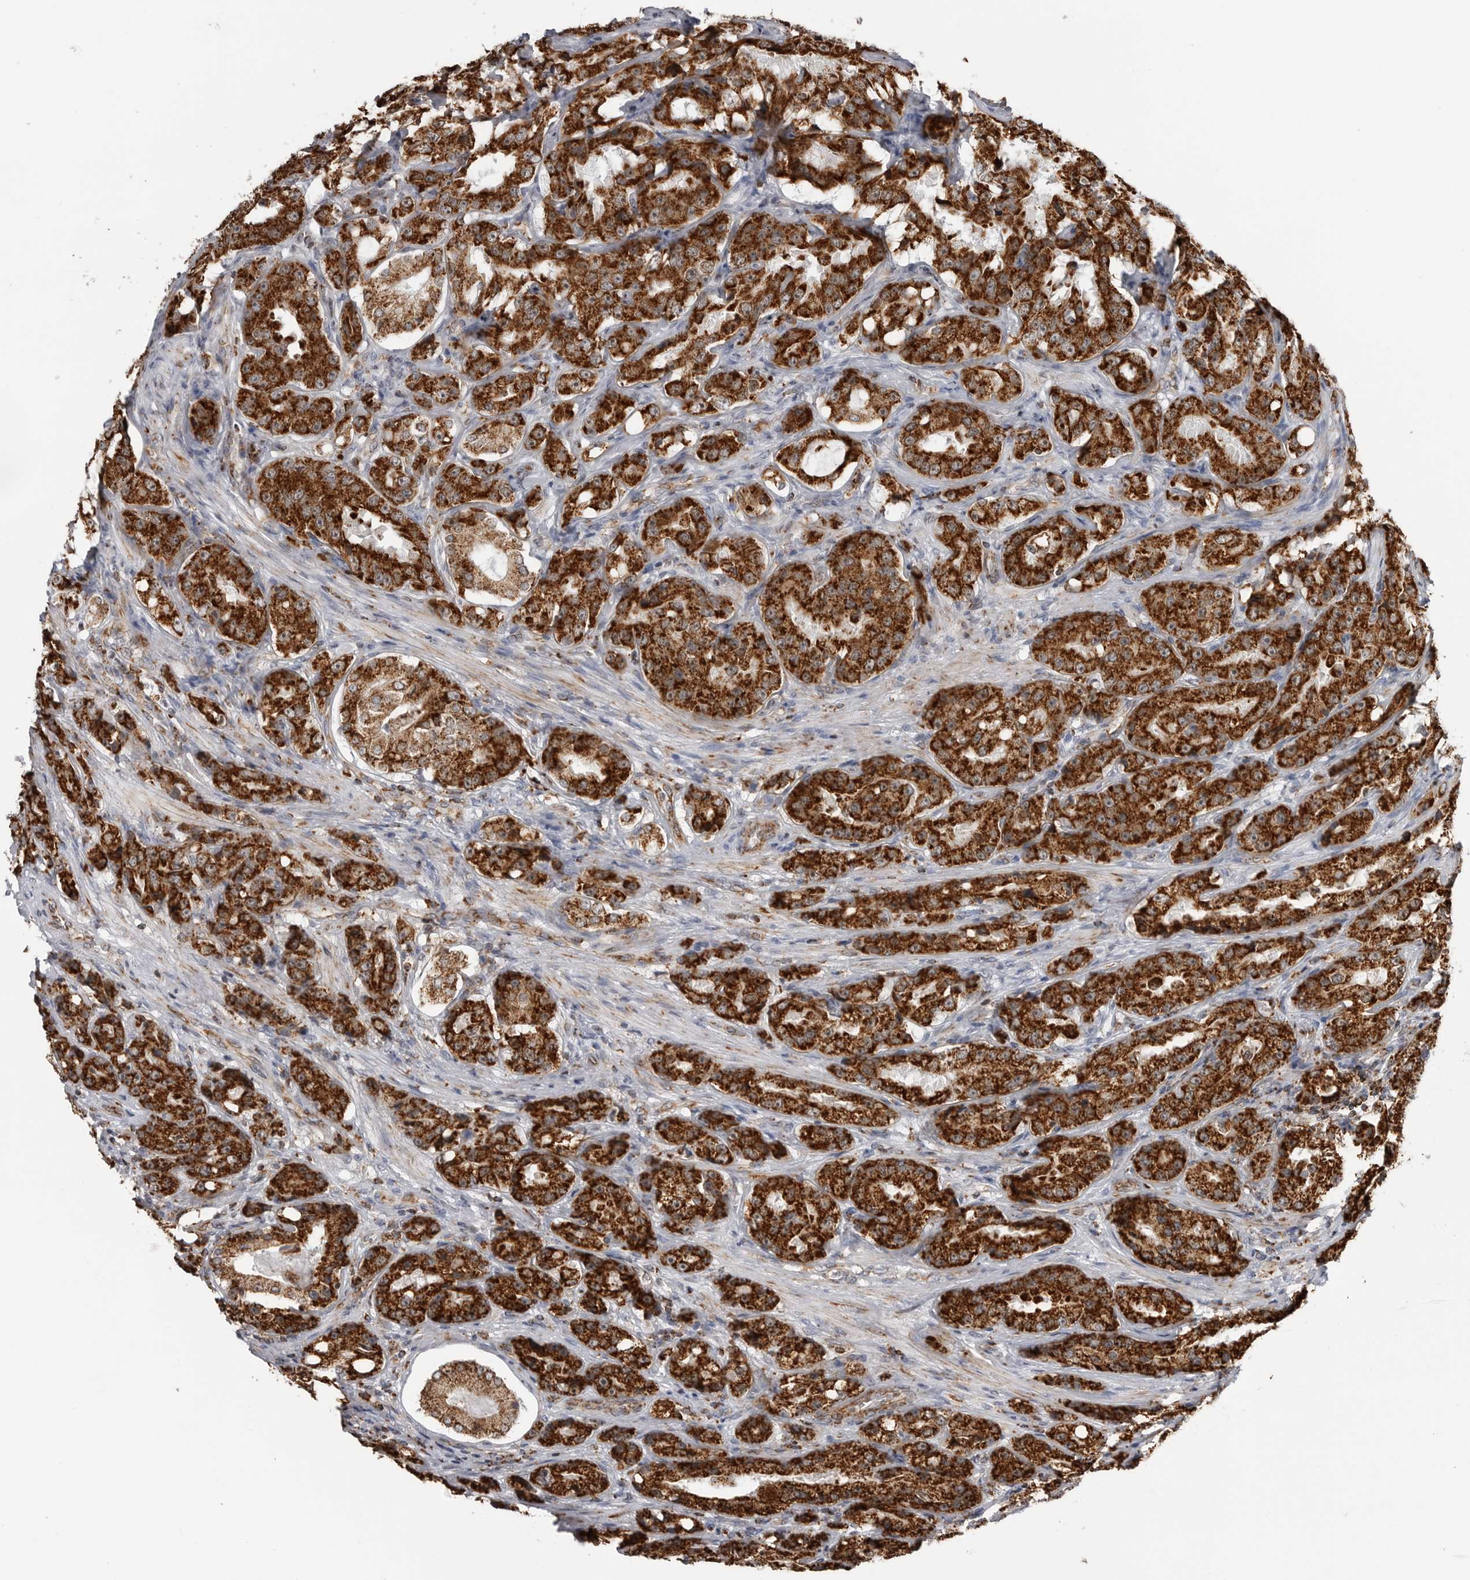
{"staining": {"intensity": "strong", "quantity": ">75%", "location": "cytoplasmic/membranous"}, "tissue": "prostate cancer", "cell_type": "Tumor cells", "image_type": "cancer", "snomed": [{"axis": "morphology", "description": "Adenocarcinoma, High grade"}, {"axis": "topography", "description": "Prostate"}], "caption": "DAB immunohistochemical staining of prostate cancer (adenocarcinoma (high-grade)) shows strong cytoplasmic/membranous protein staining in approximately >75% of tumor cells. (DAB = brown stain, brightfield microscopy at high magnification).", "gene": "COX5A", "patient": {"sex": "male", "age": 60}}